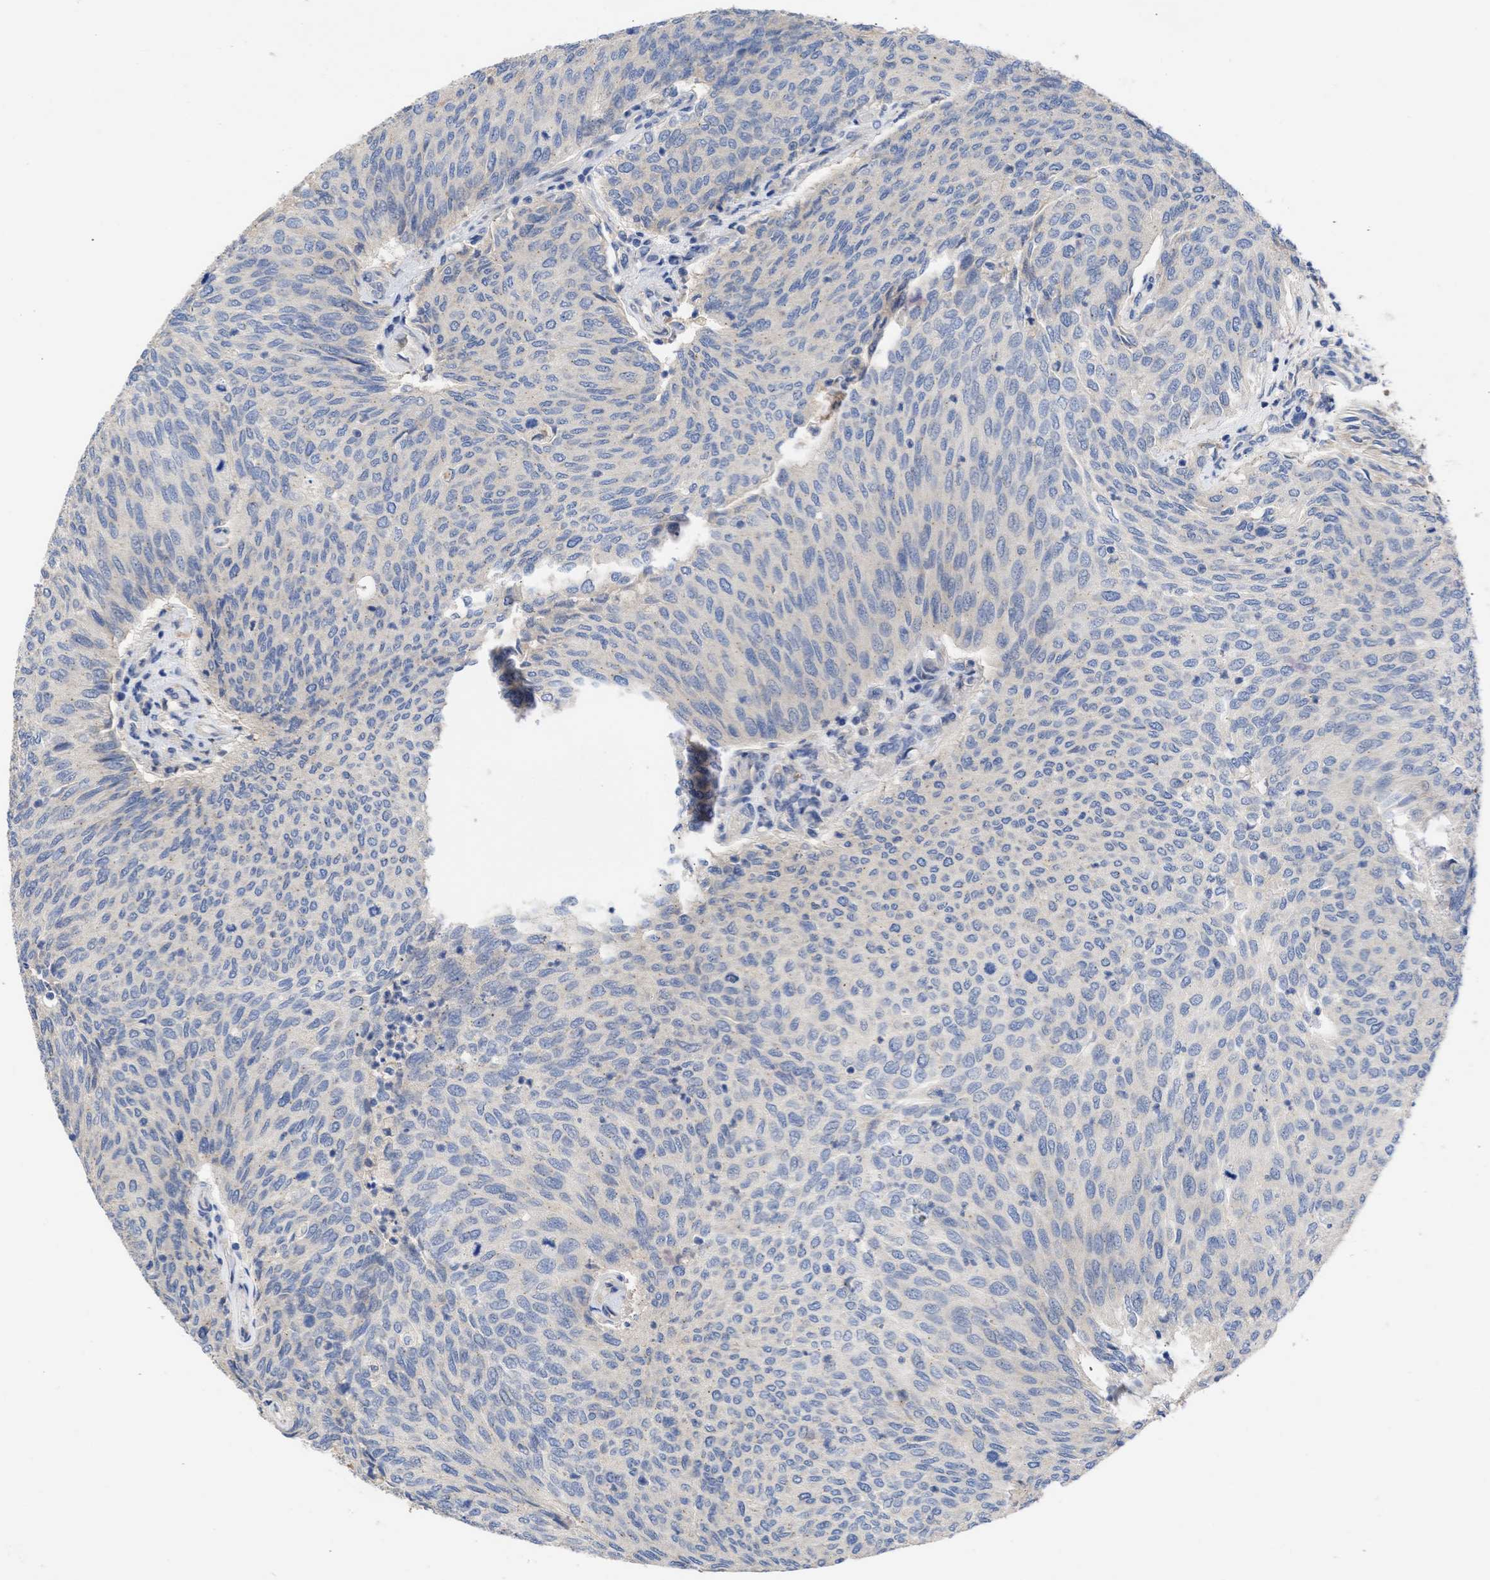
{"staining": {"intensity": "negative", "quantity": "none", "location": "none"}, "tissue": "urothelial cancer", "cell_type": "Tumor cells", "image_type": "cancer", "snomed": [{"axis": "morphology", "description": "Urothelial carcinoma, Low grade"}, {"axis": "topography", "description": "Urinary bladder"}], "caption": "Immunohistochemistry (IHC) of human low-grade urothelial carcinoma exhibits no staining in tumor cells. The staining is performed using DAB brown chromogen with nuclei counter-stained in using hematoxylin.", "gene": "ARHGEF4", "patient": {"sex": "female", "age": 79}}